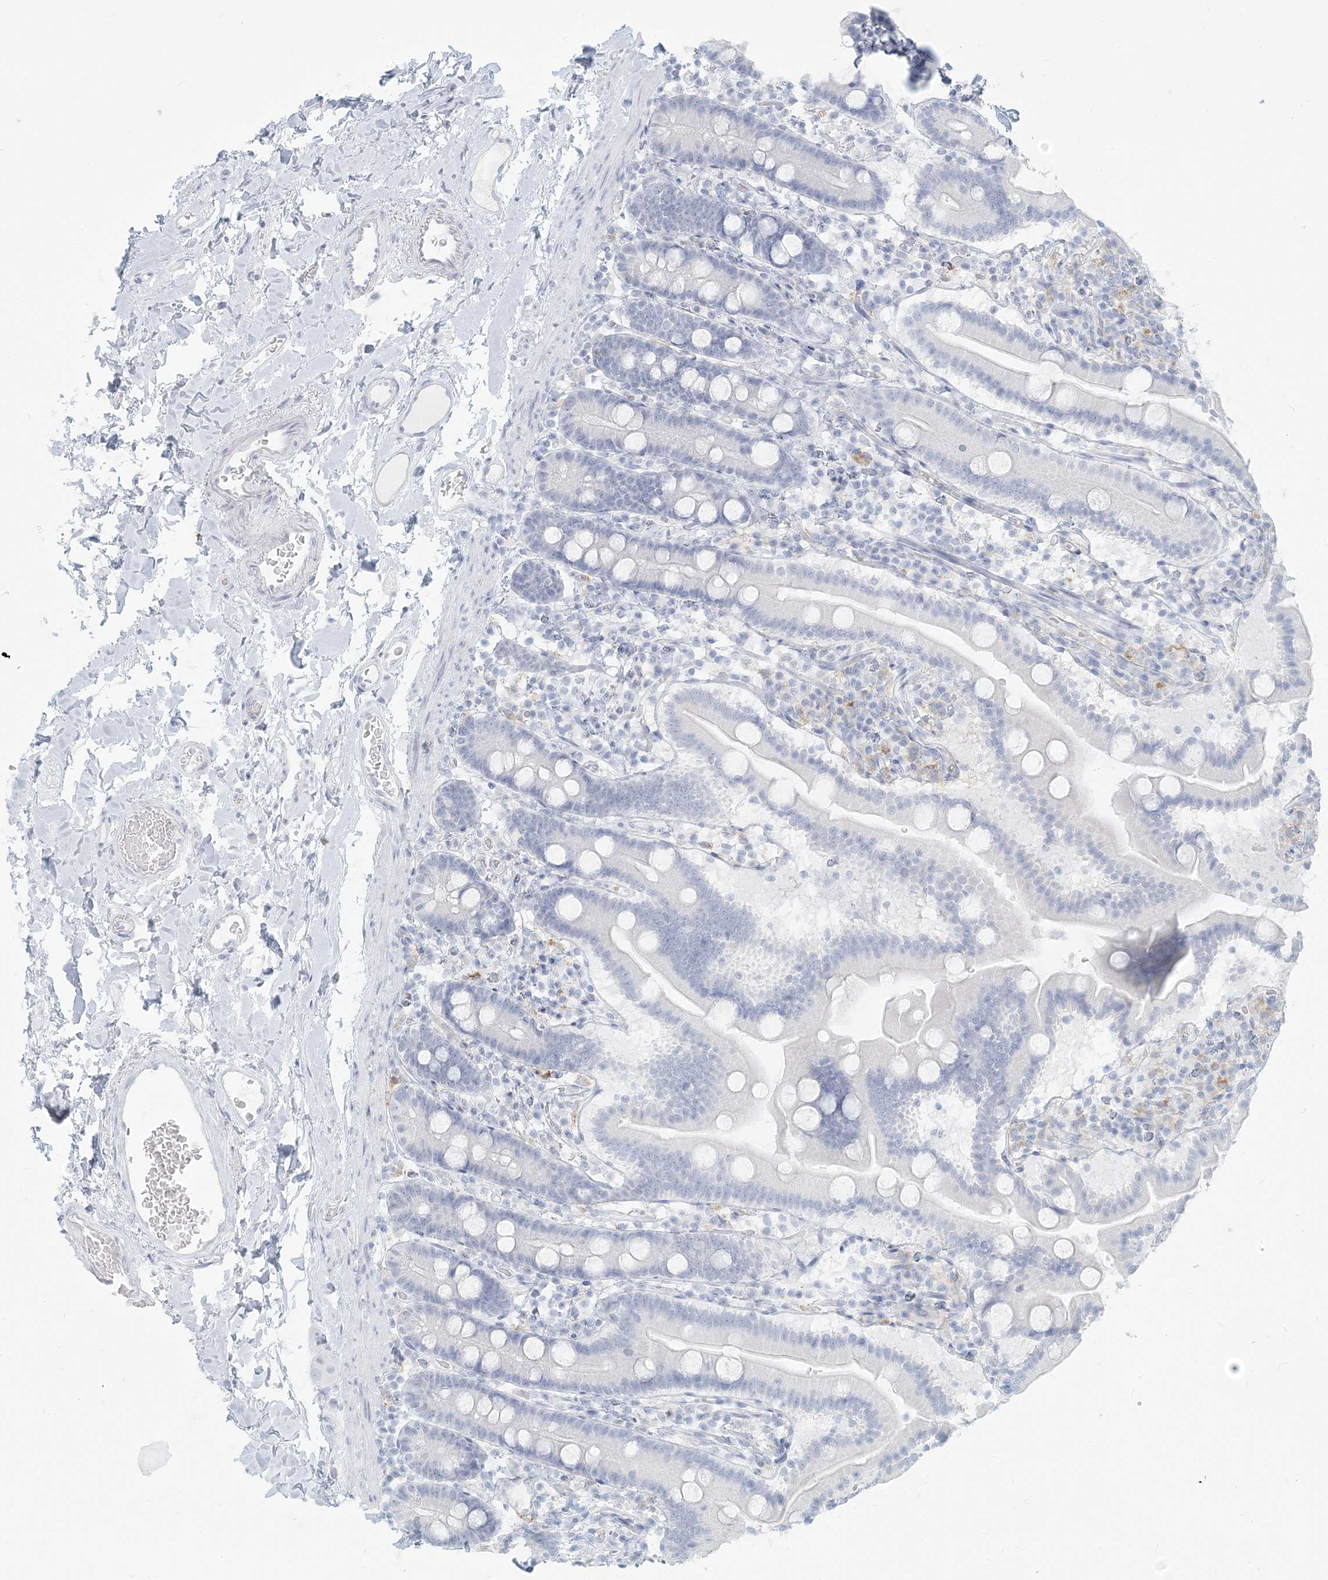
{"staining": {"intensity": "negative", "quantity": "none", "location": "none"}, "tissue": "duodenum", "cell_type": "Glandular cells", "image_type": "normal", "snomed": [{"axis": "morphology", "description": "Normal tissue, NOS"}, {"axis": "topography", "description": "Duodenum"}], "caption": "The histopathology image reveals no staining of glandular cells in benign duodenum.", "gene": "HLA", "patient": {"sex": "male", "age": 55}}